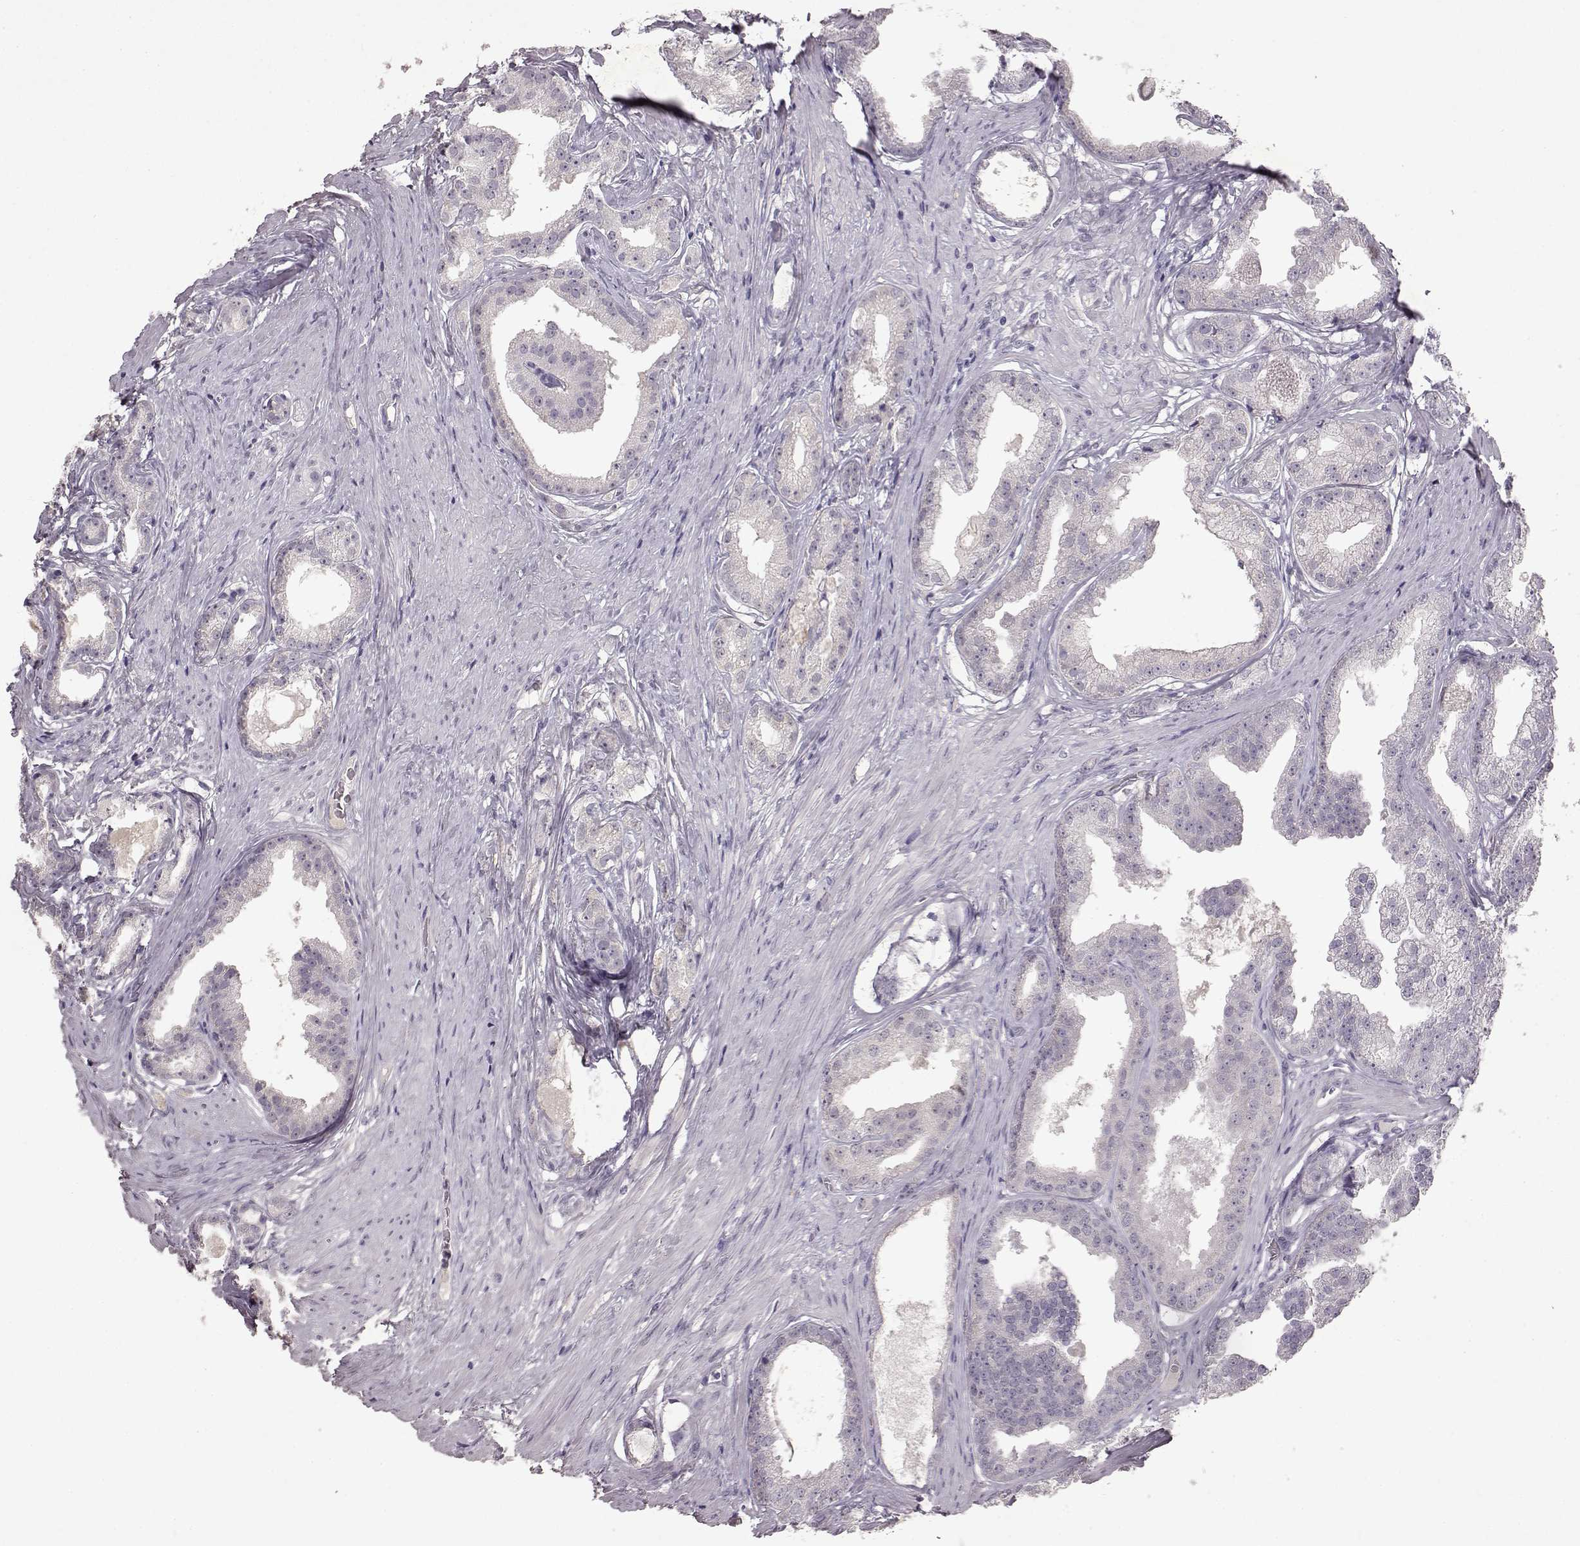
{"staining": {"intensity": "negative", "quantity": "none", "location": "none"}, "tissue": "prostate cancer", "cell_type": "Tumor cells", "image_type": "cancer", "snomed": [{"axis": "morphology", "description": "Adenocarcinoma, Low grade"}, {"axis": "topography", "description": "Prostate"}], "caption": "IHC of prostate cancer reveals no staining in tumor cells.", "gene": "SPAG17", "patient": {"sex": "male", "age": 65}}